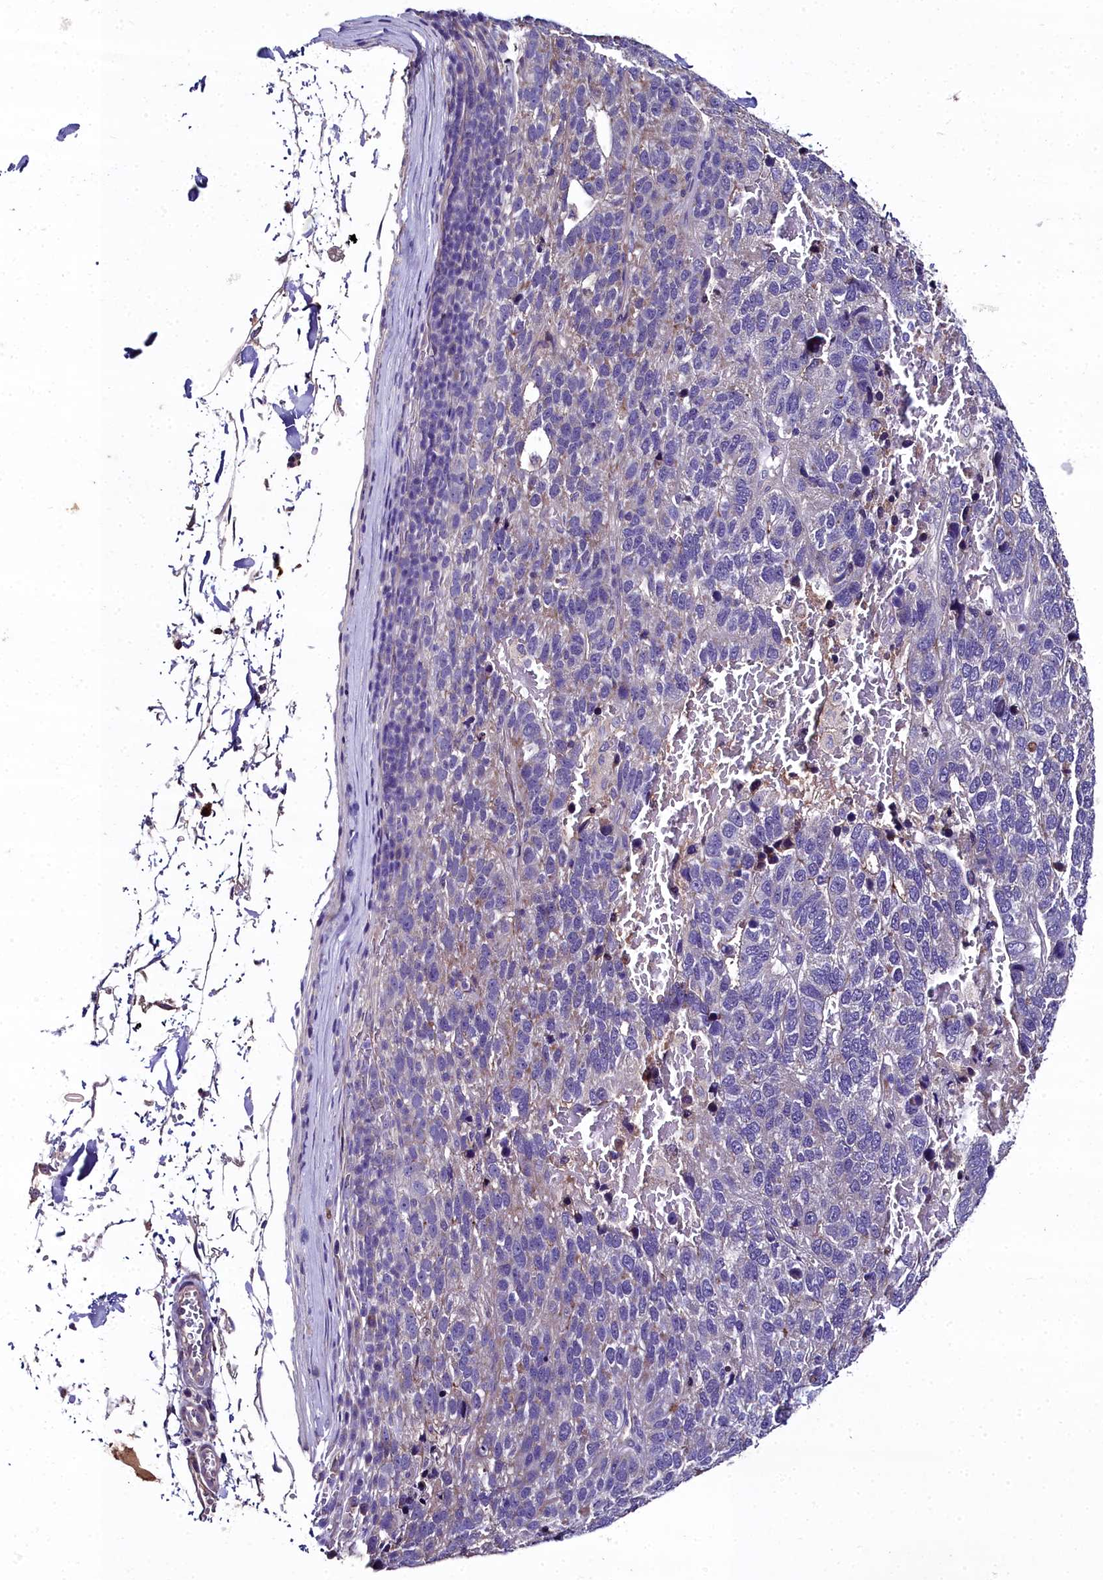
{"staining": {"intensity": "weak", "quantity": "<25%", "location": "cytoplasmic/membranous"}, "tissue": "pancreatic cancer", "cell_type": "Tumor cells", "image_type": "cancer", "snomed": [{"axis": "morphology", "description": "Adenocarcinoma, NOS"}, {"axis": "topography", "description": "Pancreas"}], "caption": "High magnification brightfield microscopy of pancreatic adenocarcinoma stained with DAB (brown) and counterstained with hematoxylin (blue): tumor cells show no significant positivity. (DAB IHC visualized using brightfield microscopy, high magnification).", "gene": "NT5M", "patient": {"sex": "female", "age": 61}}